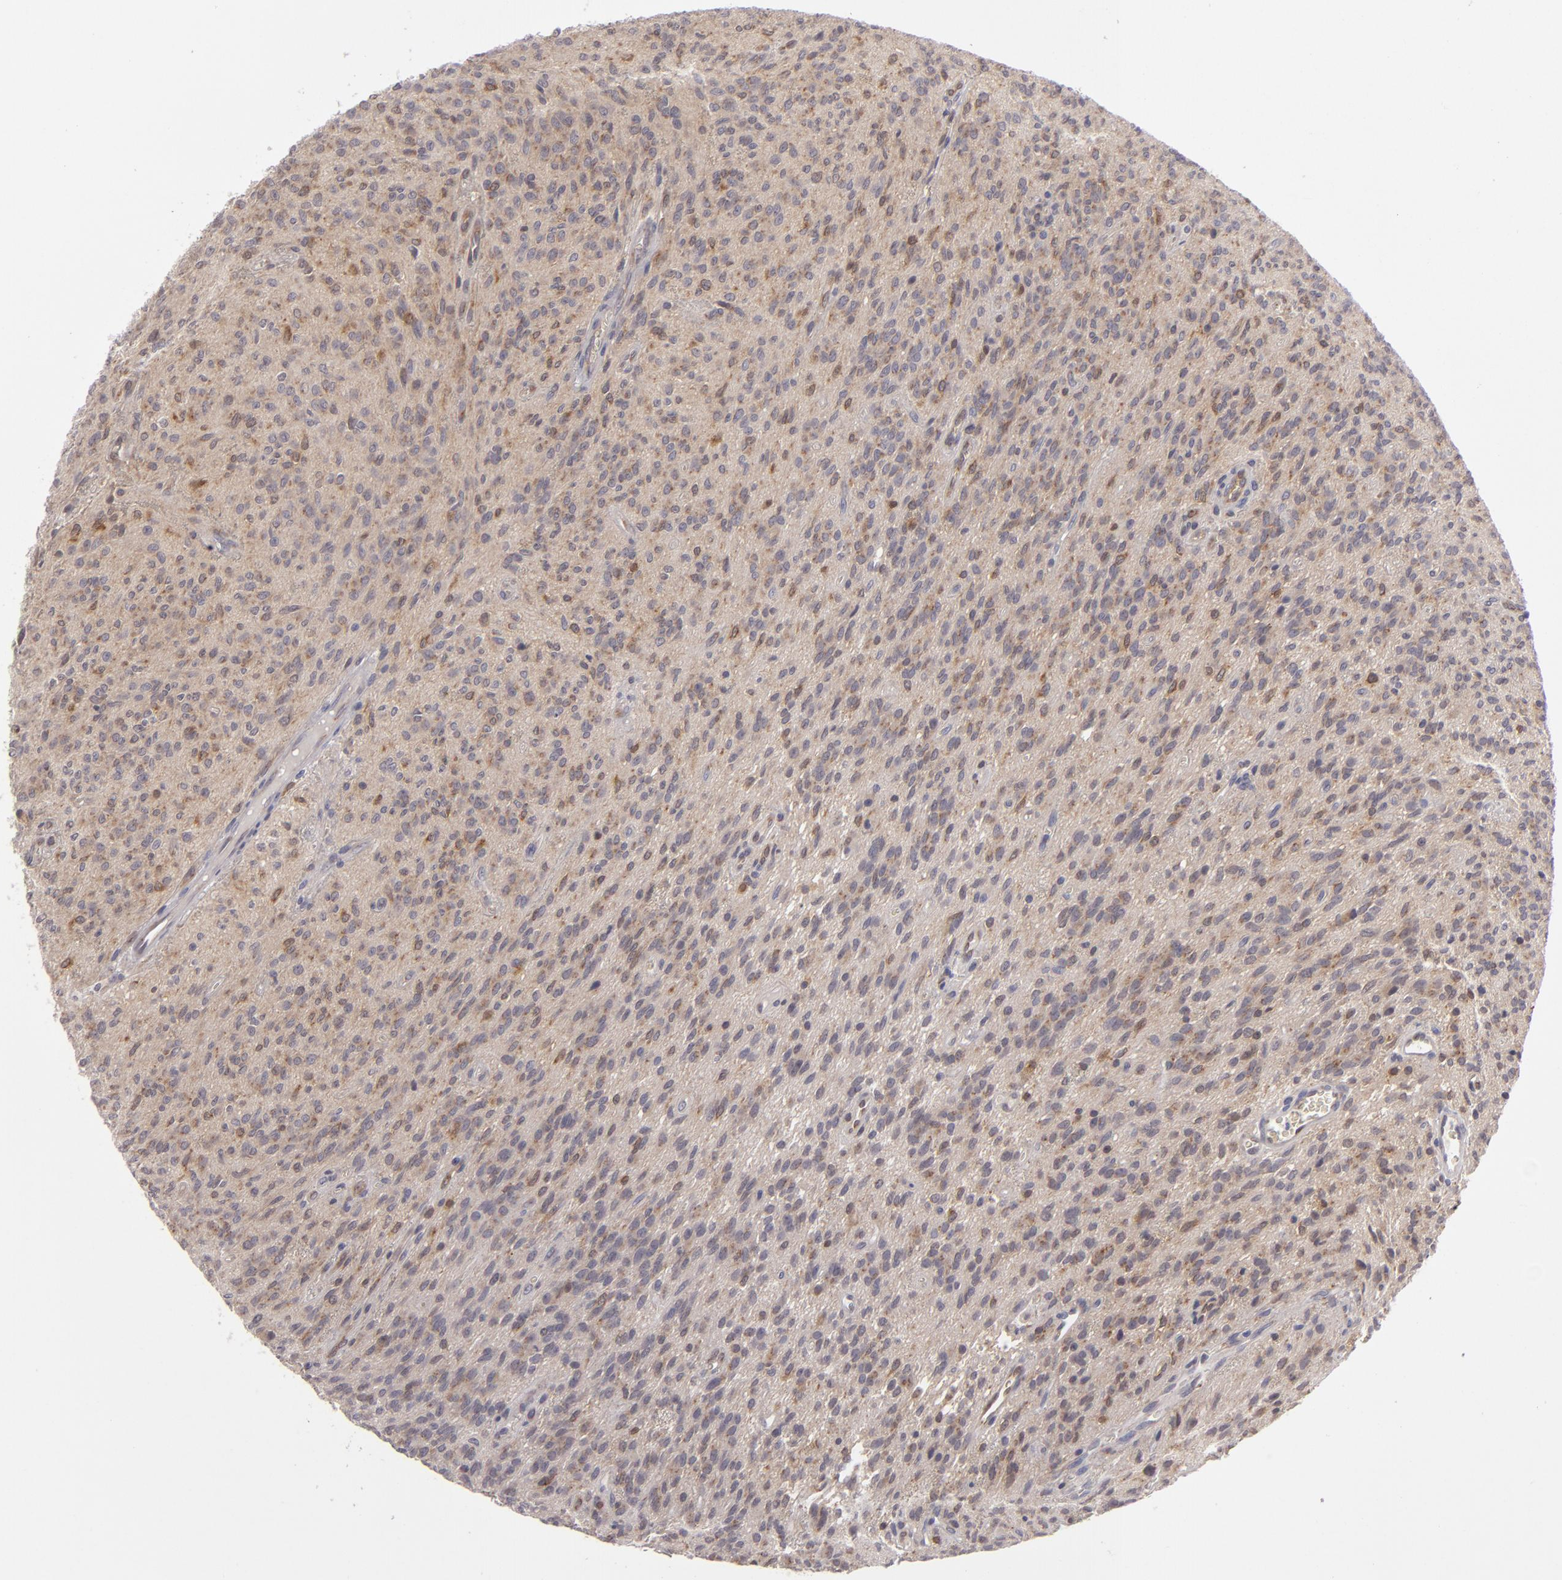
{"staining": {"intensity": "weak", "quantity": ">75%", "location": "cytoplasmic/membranous"}, "tissue": "glioma", "cell_type": "Tumor cells", "image_type": "cancer", "snomed": [{"axis": "morphology", "description": "Glioma, malignant, Low grade"}, {"axis": "topography", "description": "Brain"}], "caption": "Immunohistochemical staining of human malignant low-grade glioma exhibits low levels of weak cytoplasmic/membranous protein expression in about >75% of tumor cells.", "gene": "SH2D4A", "patient": {"sex": "female", "age": 15}}